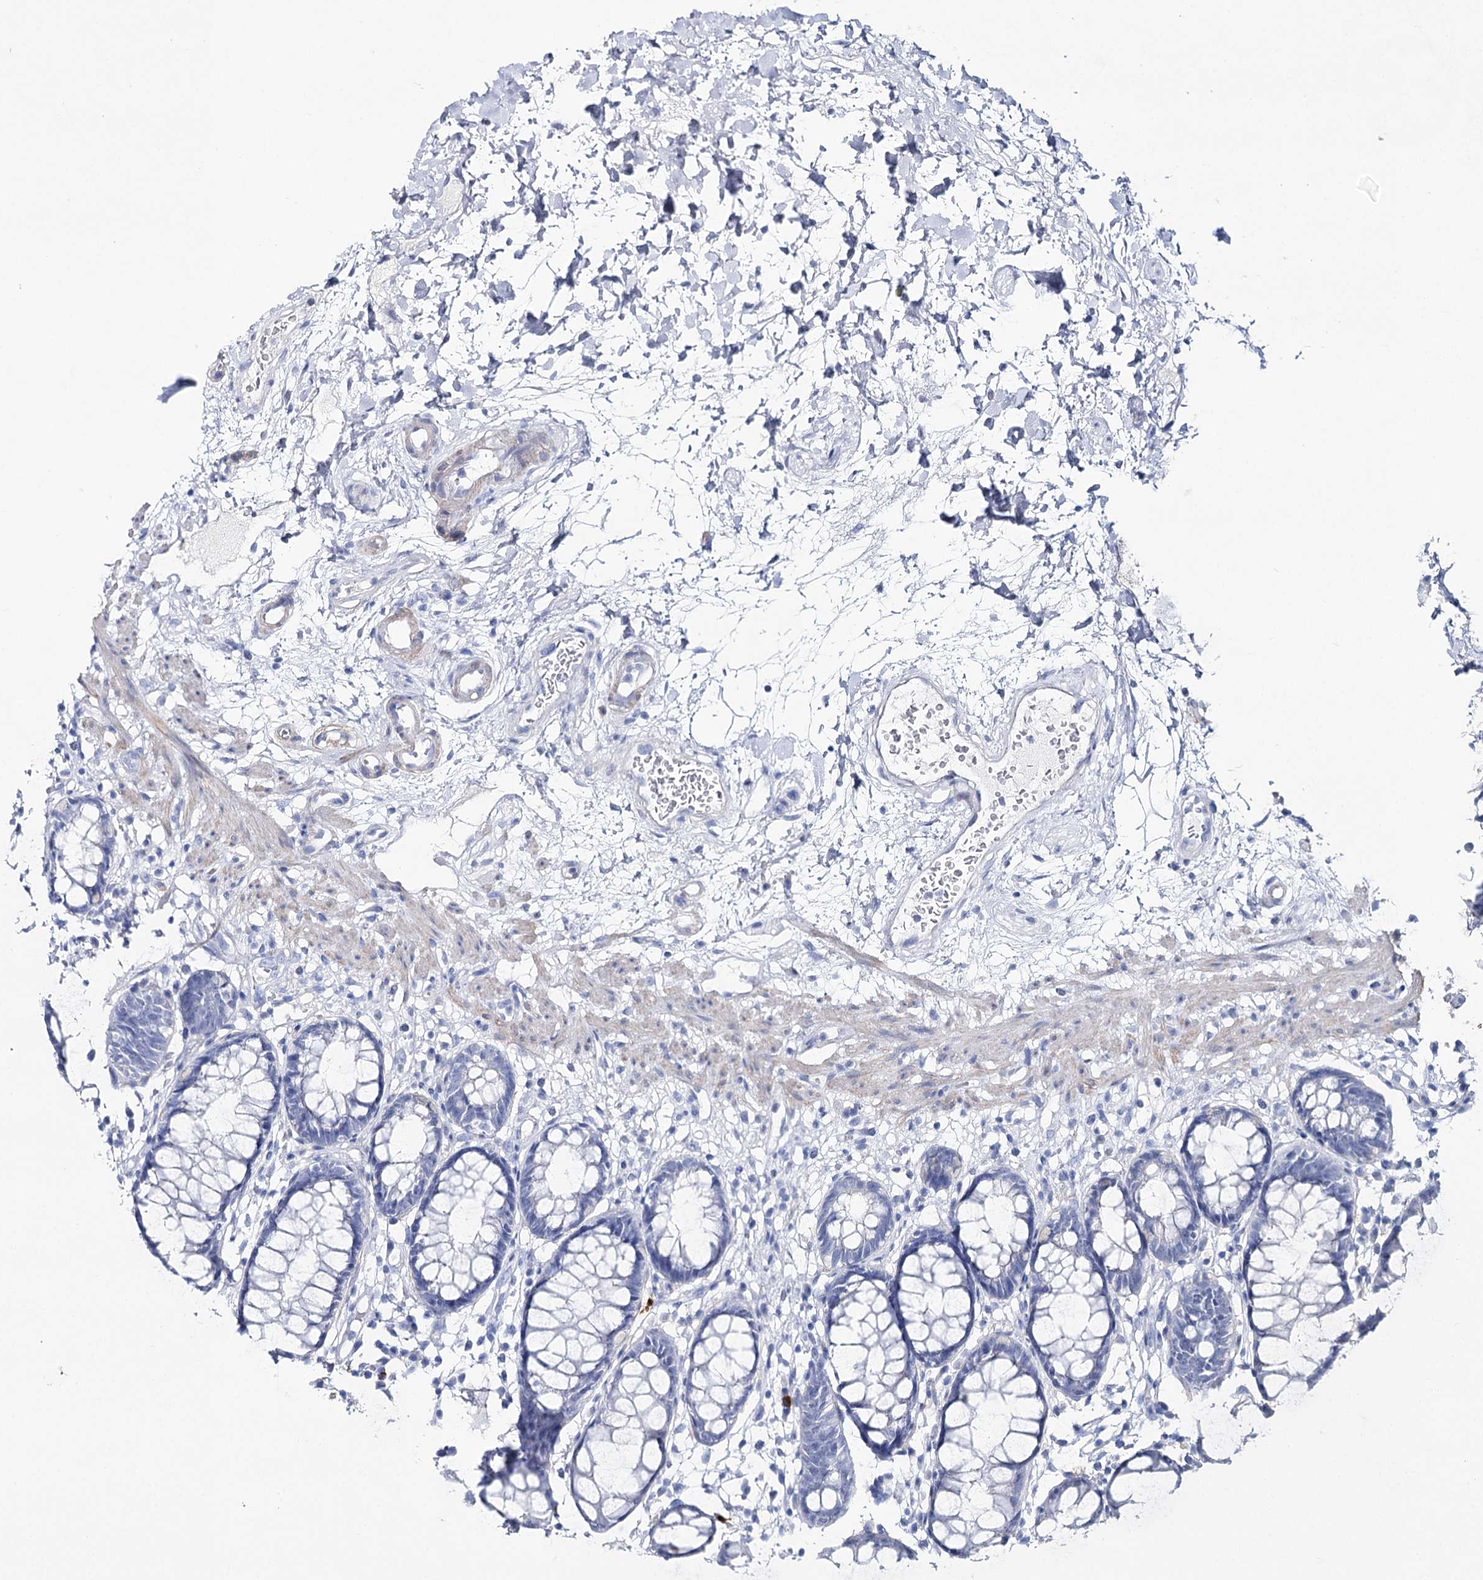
{"staining": {"intensity": "negative", "quantity": "none", "location": "none"}, "tissue": "rectum", "cell_type": "Glandular cells", "image_type": "normal", "snomed": [{"axis": "morphology", "description": "Normal tissue, NOS"}, {"axis": "topography", "description": "Rectum"}], "caption": "This is an immunohistochemistry (IHC) micrograph of normal rectum. There is no positivity in glandular cells.", "gene": "CSN3", "patient": {"sex": "male", "age": 64}}